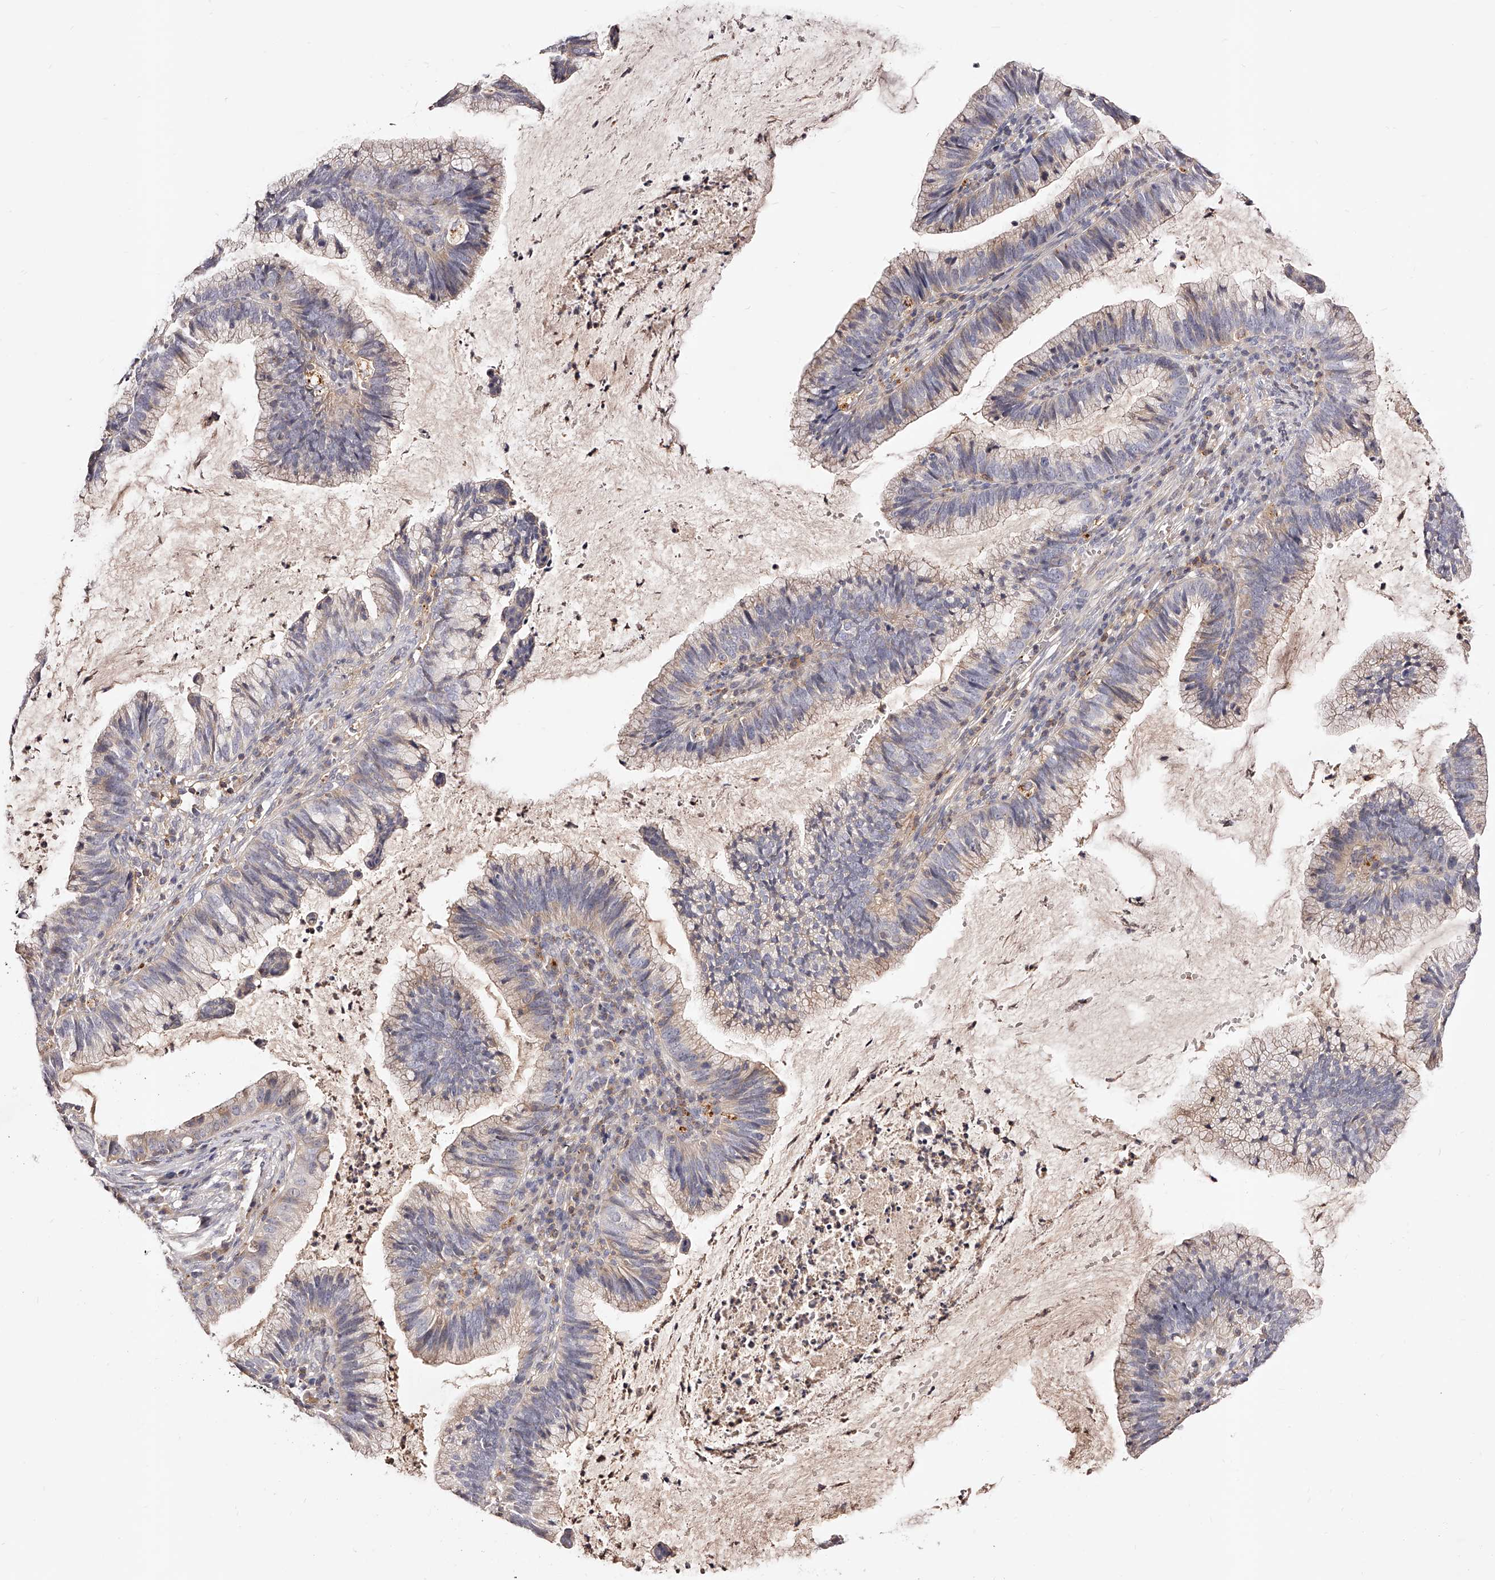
{"staining": {"intensity": "weak", "quantity": "25%-75%", "location": "cytoplasmic/membranous"}, "tissue": "cervical cancer", "cell_type": "Tumor cells", "image_type": "cancer", "snomed": [{"axis": "morphology", "description": "Adenocarcinoma, NOS"}, {"axis": "topography", "description": "Cervix"}], "caption": "Immunohistochemical staining of cervical cancer (adenocarcinoma) displays weak cytoplasmic/membranous protein positivity in about 25%-75% of tumor cells. Nuclei are stained in blue.", "gene": "PHACTR1", "patient": {"sex": "female", "age": 36}}